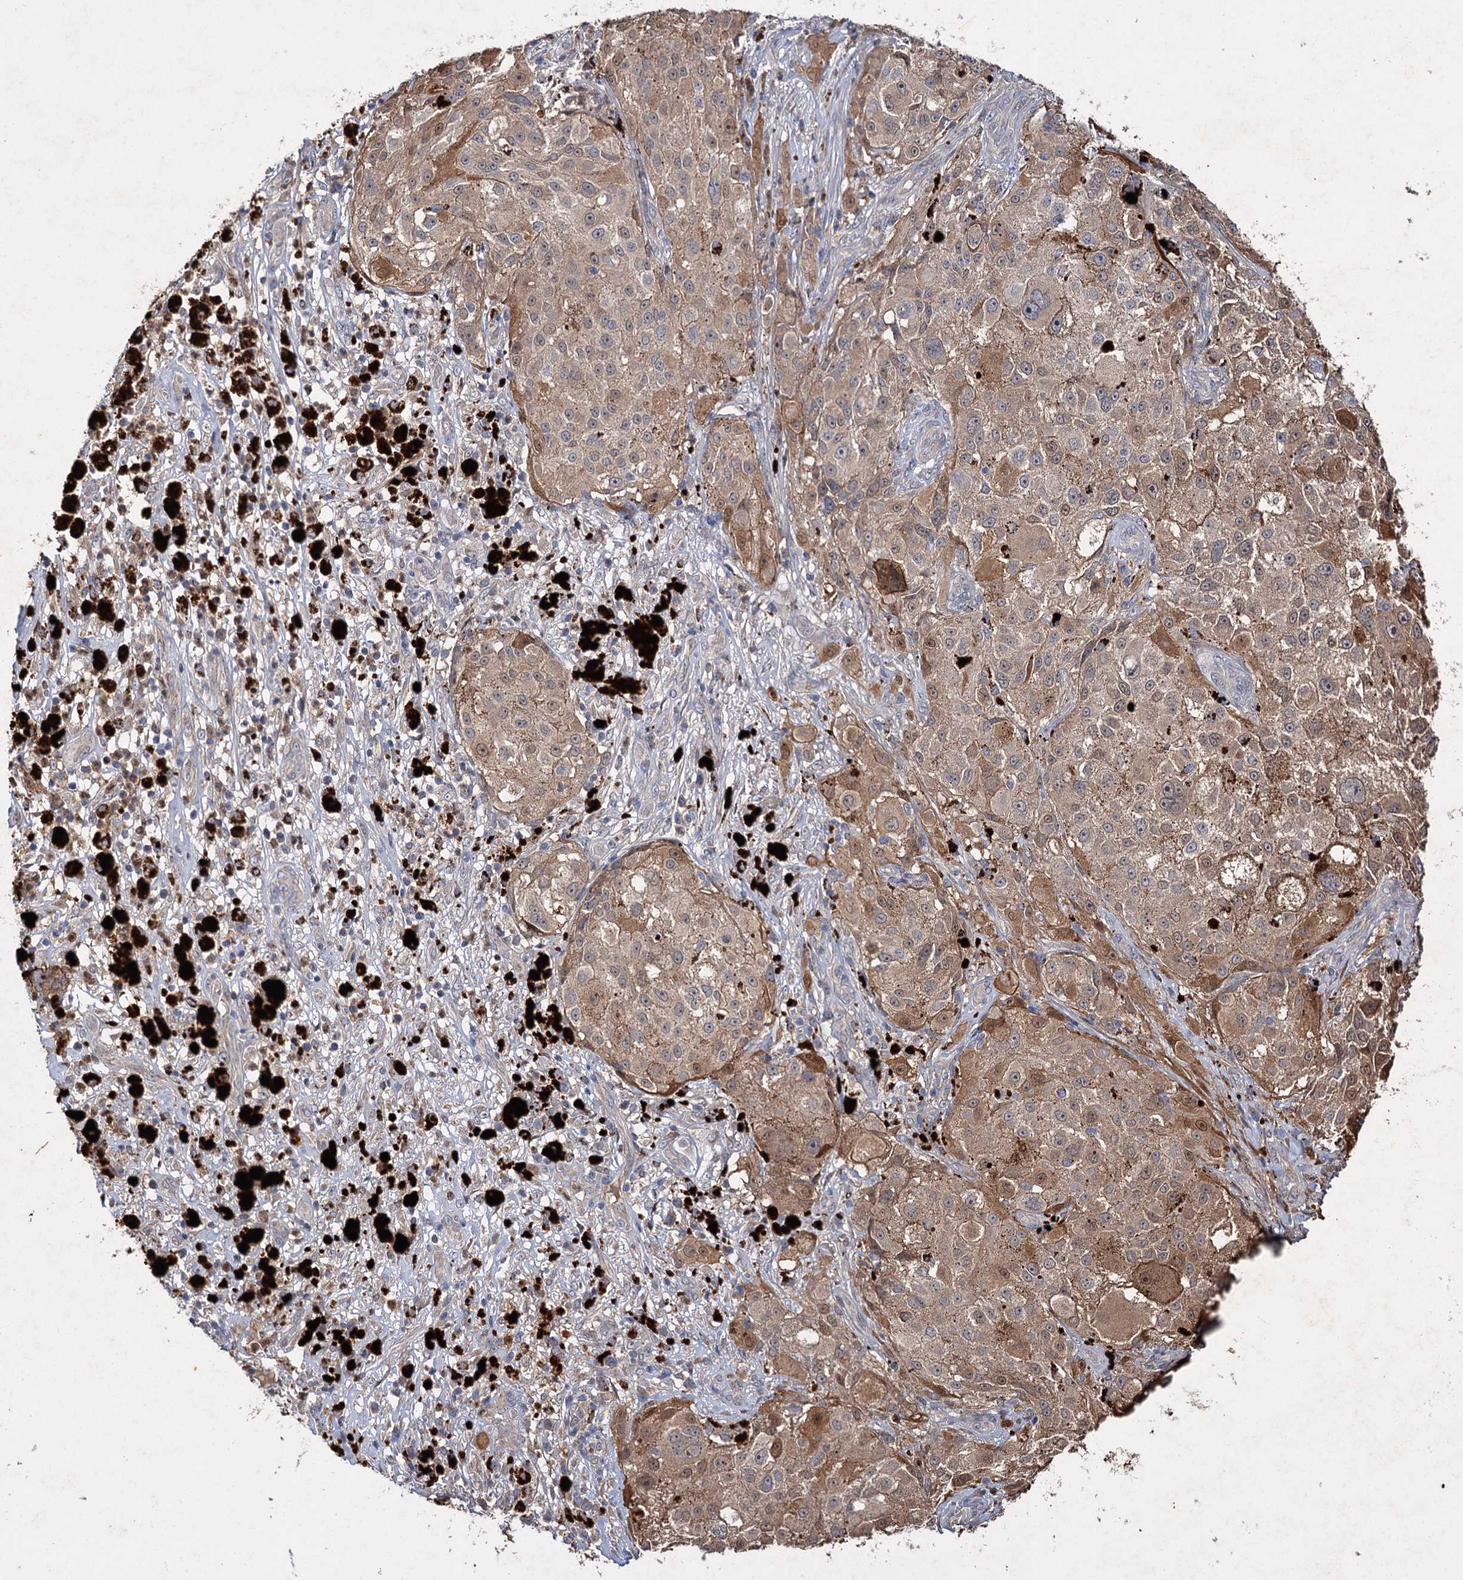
{"staining": {"intensity": "moderate", "quantity": ">75%", "location": "cytoplasmic/membranous,nuclear"}, "tissue": "melanoma", "cell_type": "Tumor cells", "image_type": "cancer", "snomed": [{"axis": "morphology", "description": "Necrosis, NOS"}, {"axis": "morphology", "description": "Malignant melanoma, NOS"}, {"axis": "topography", "description": "Skin"}], "caption": "Protein positivity by IHC displays moderate cytoplasmic/membranous and nuclear staining in approximately >75% of tumor cells in melanoma.", "gene": "PTPN3", "patient": {"sex": "female", "age": 87}}